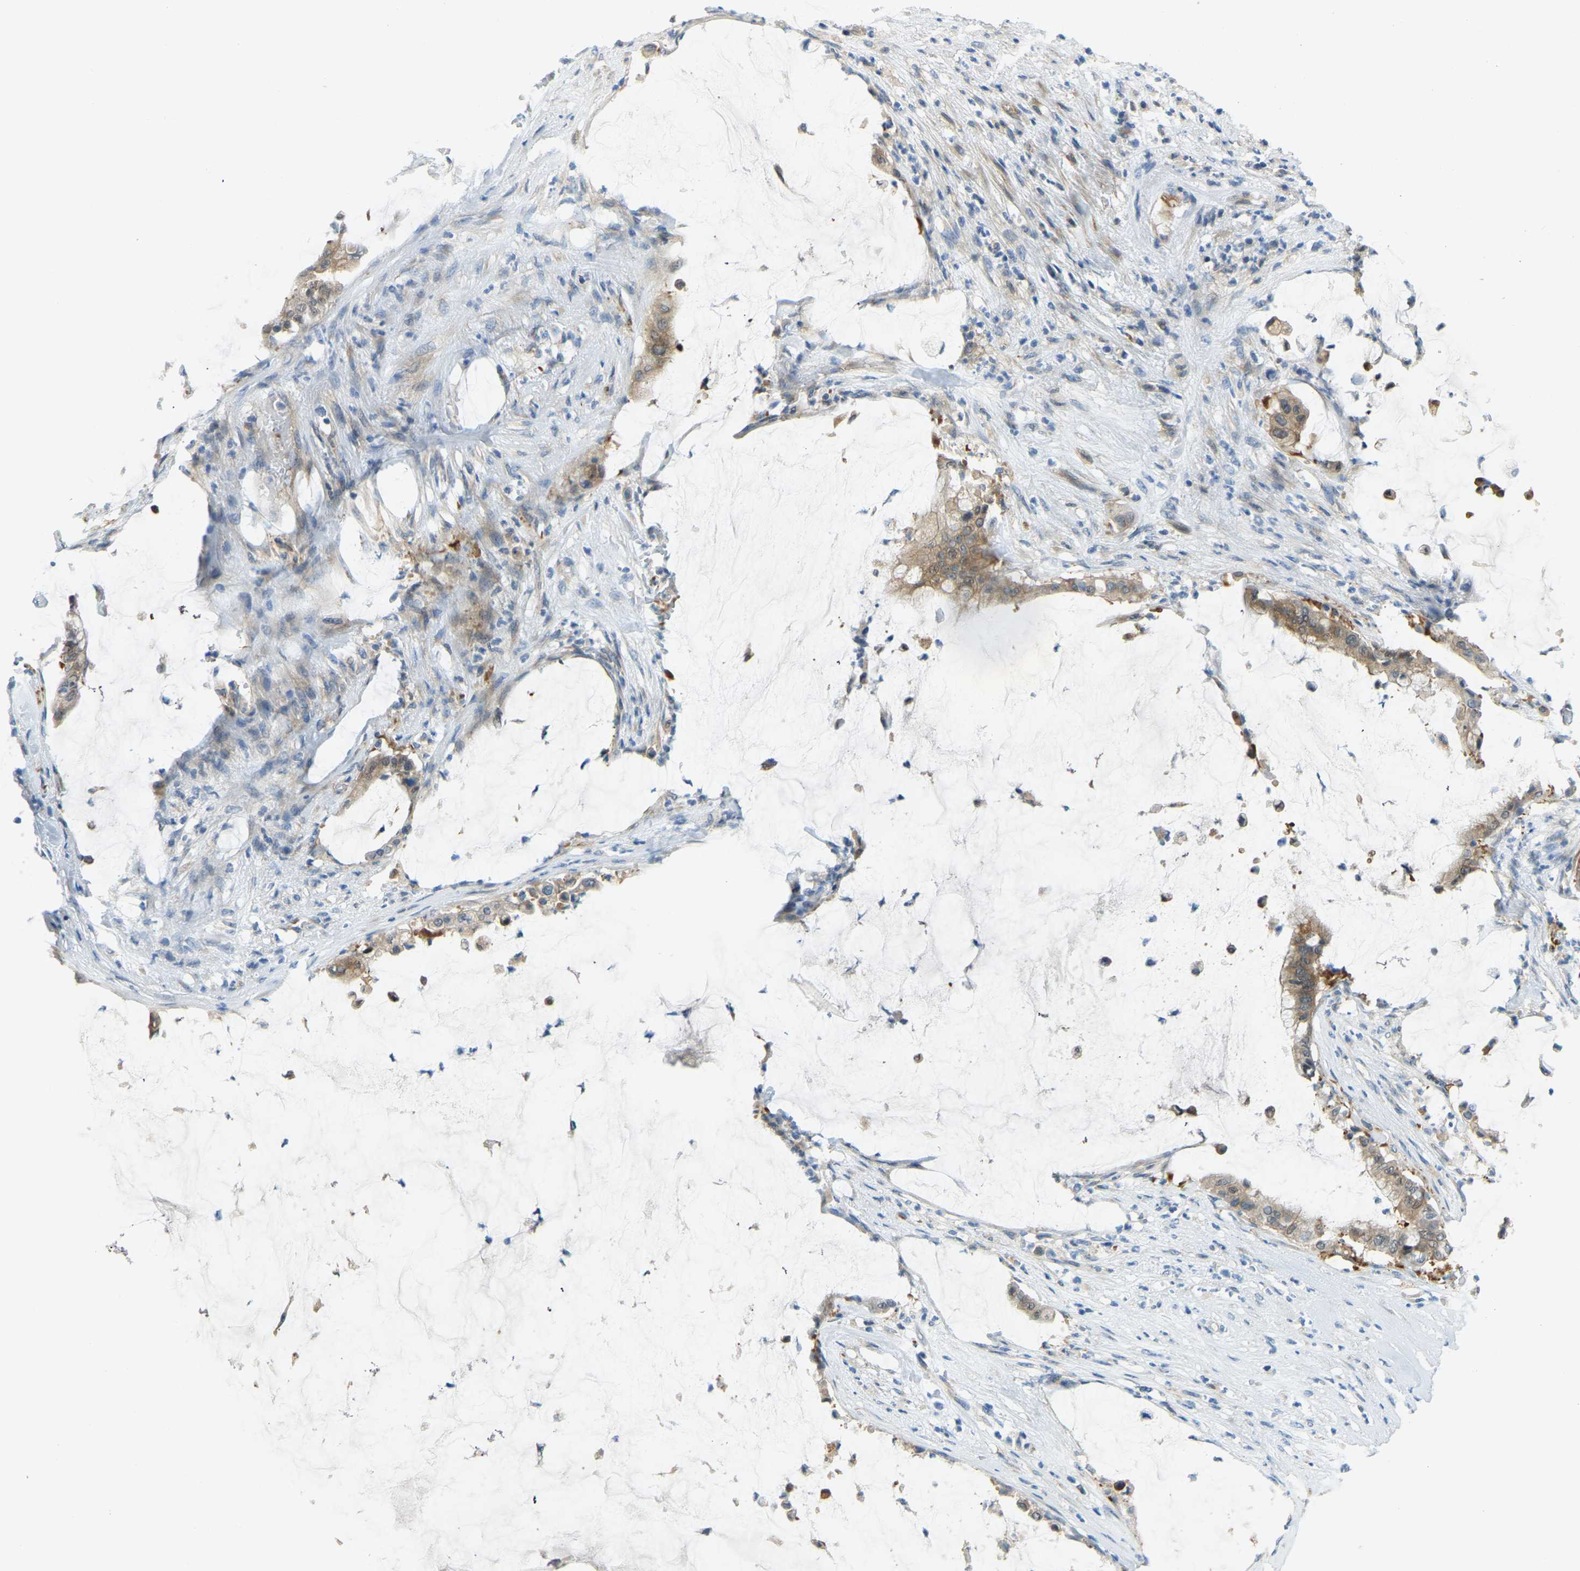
{"staining": {"intensity": "moderate", "quantity": ">75%", "location": "cytoplasmic/membranous"}, "tissue": "pancreatic cancer", "cell_type": "Tumor cells", "image_type": "cancer", "snomed": [{"axis": "morphology", "description": "Adenocarcinoma, NOS"}, {"axis": "topography", "description": "Pancreas"}], "caption": "Moderate cytoplasmic/membranous protein positivity is identified in approximately >75% of tumor cells in adenocarcinoma (pancreatic).", "gene": "NME8", "patient": {"sex": "male", "age": 41}}